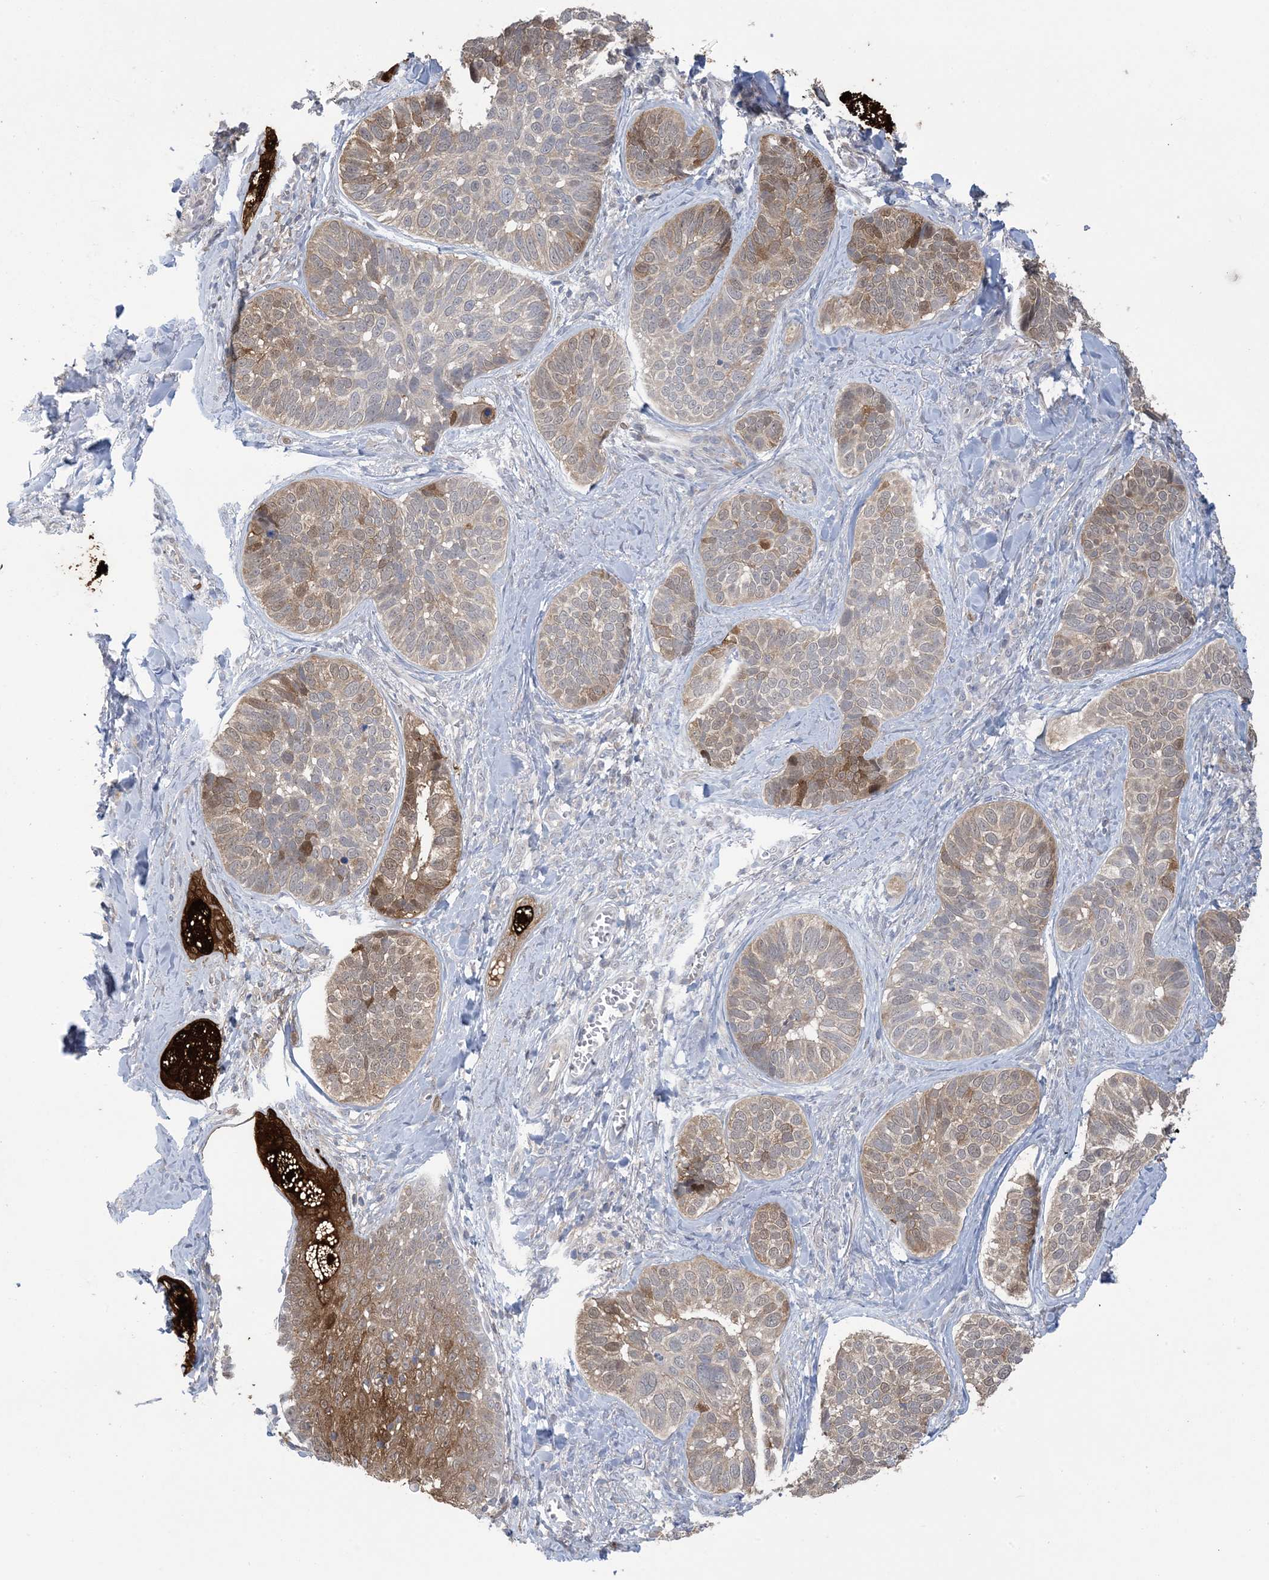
{"staining": {"intensity": "moderate", "quantity": "25%-75%", "location": "cytoplasmic/membranous,nuclear"}, "tissue": "skin cancer", "cell_type": "Tumor cells", "image_type": "cancer", "snomed": [{"axis": "morphology", "description": "Basal cell carcinoma"}, {"axis": "topography", "description": "Skin"}], "caption": "The immunohistochemical stain labels moderate cytoplasmic/membranous and nuclear staining in tumor cells of basal cell carcinoma (skin) tissue.", "gene": "HMGCS1", "patient": {"sex": "male", "age": 62}}